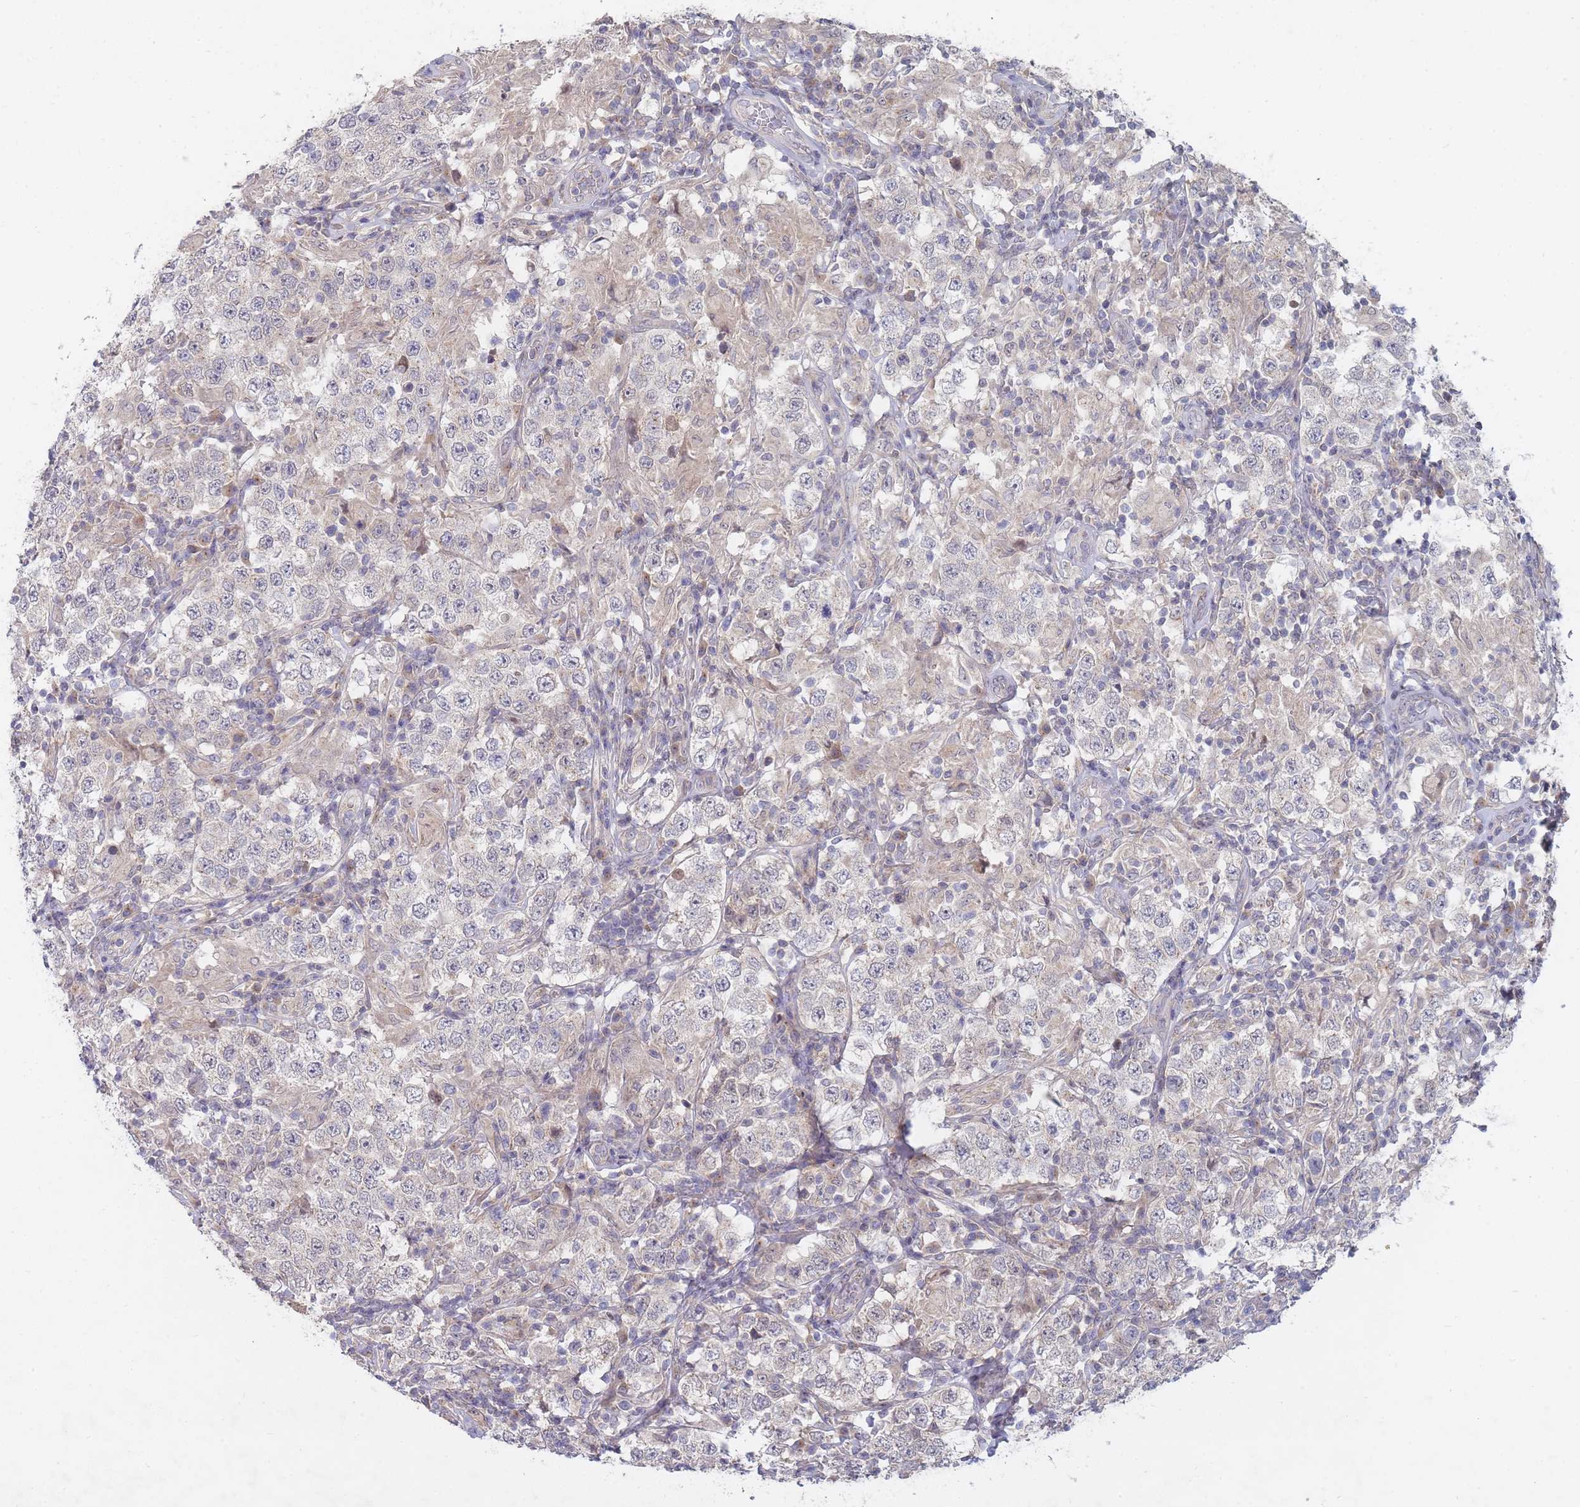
{"staining": {"intensity": "negative", "quantity": "none", "location": "none"}, "tissue": "testis cancer", "cell_type": "Tumor cells", "image_type": "cancer", "snomed": [{"axis": "morphology", "description": "Seminoma, NOS"}, {"axis": "morphology", "description": "Carcinoma, Embryonal, NOS"}, {"axis": "topography", "description": "Testis"}], "caption": "The immunohistochemistry histopathology image has no significant positivity in tumor cells of testis cancer tissue. (DAB immunohistochemistry (IHC) visualized using brightfield microscopy, high magnification).", "gene": "SLC35F5", "patient": {"sex": "male", "age": 41}}